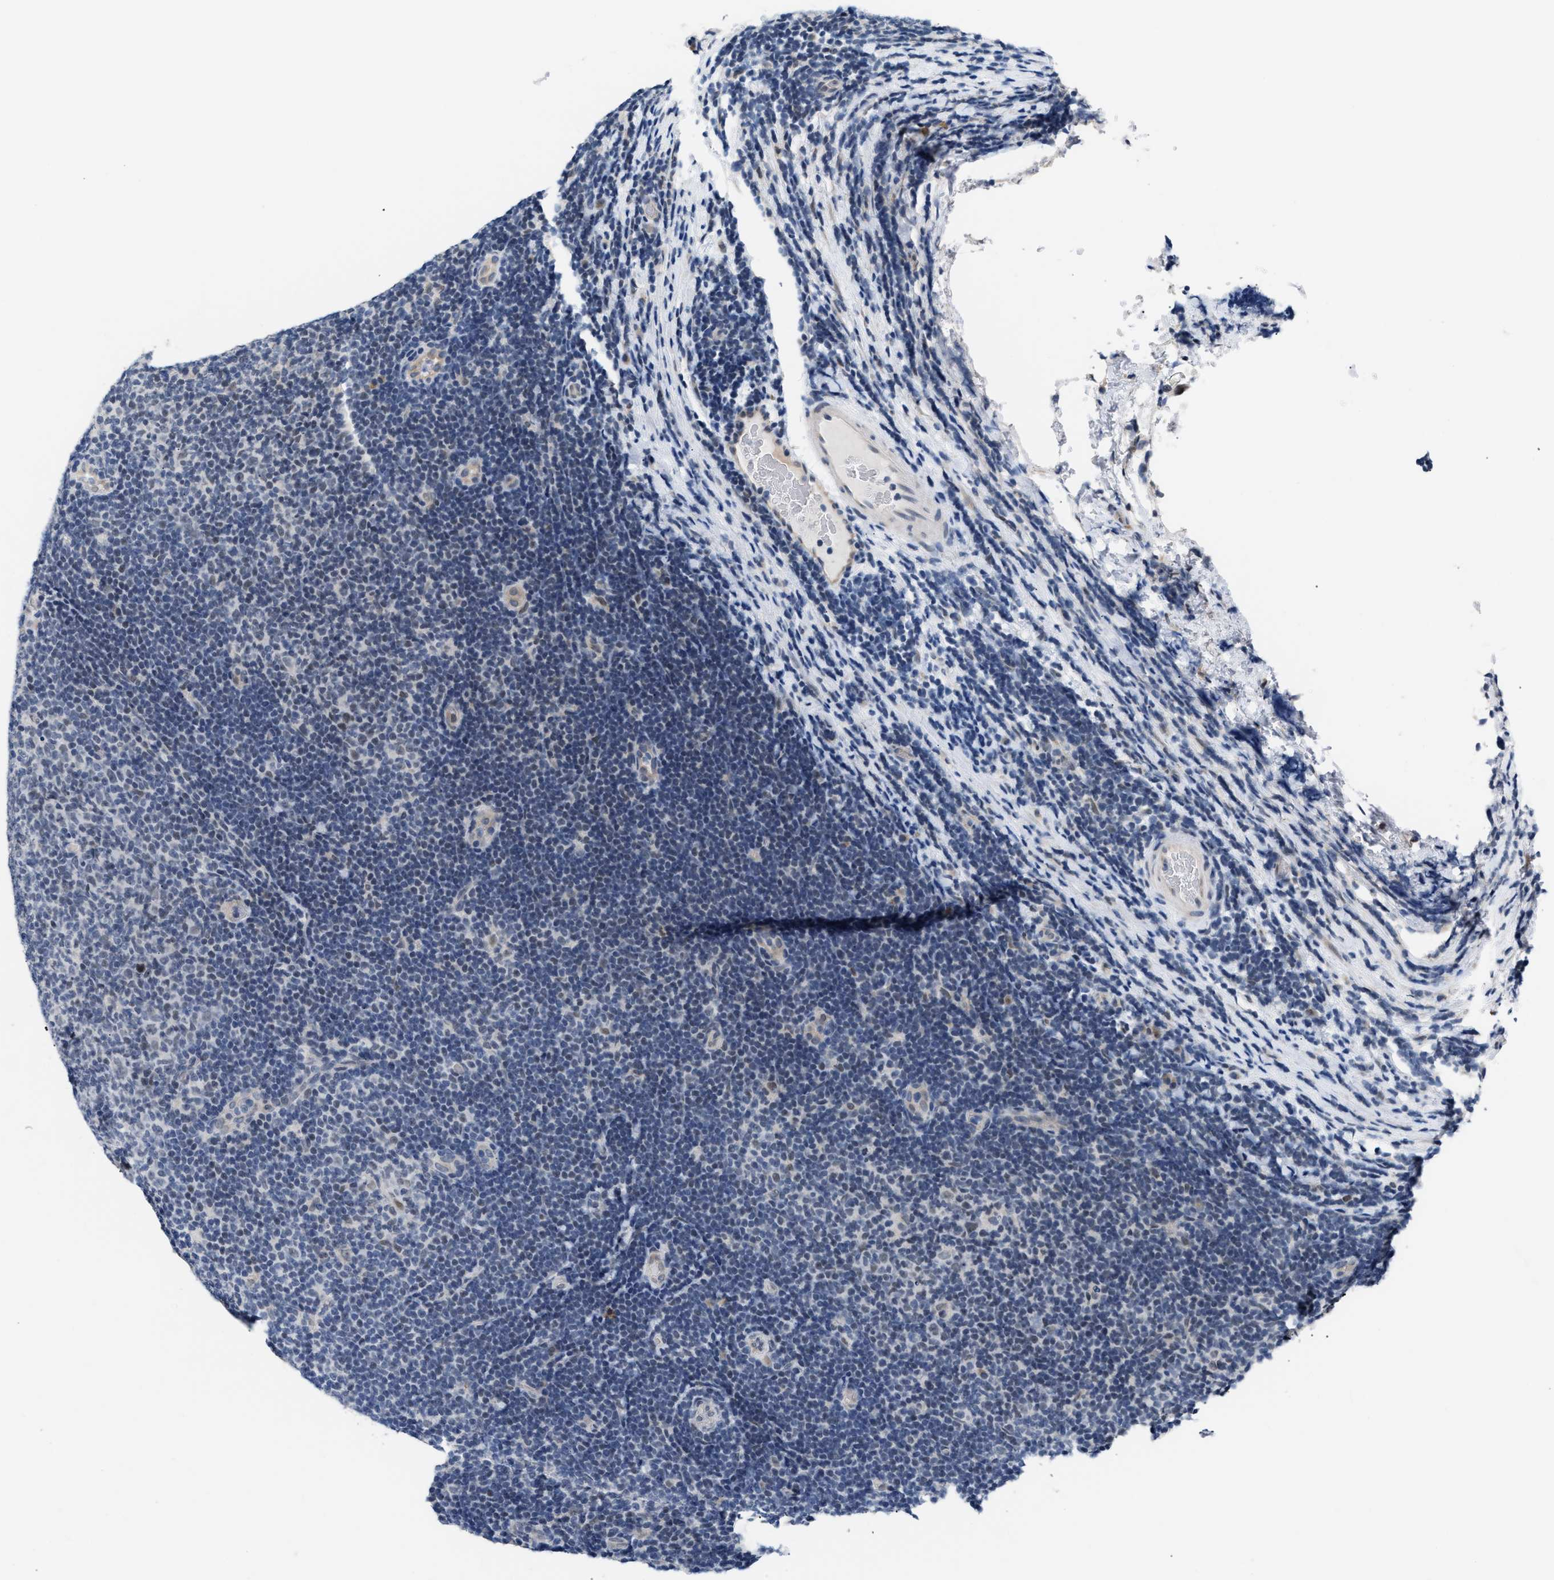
{"staining": {"intensity": "weak", "quantity": "<25%", "location": "nuclear"}, "tissue": "lymphoma", "cell_type": "Tumor cells", "image_type": "cancer", "snomed": [{"axis": "morphology", "description": "Malignant lymphoma, non-Hodgkin's type, Low grade"}, {"axis": "topography", "description": "Lymph node"}], "caption": "High magnification brightfield microscopy of malignant lymphoma, non-Hodgkin's type (low-grade) stained with DAB (3,3'-diaminobenzidine) (brown) and counterstained with hematoxylin (blue): tumor cells show no significant staining.", "gene": "TXNRD3", "patient": {"sex": "male", "age": 83}}